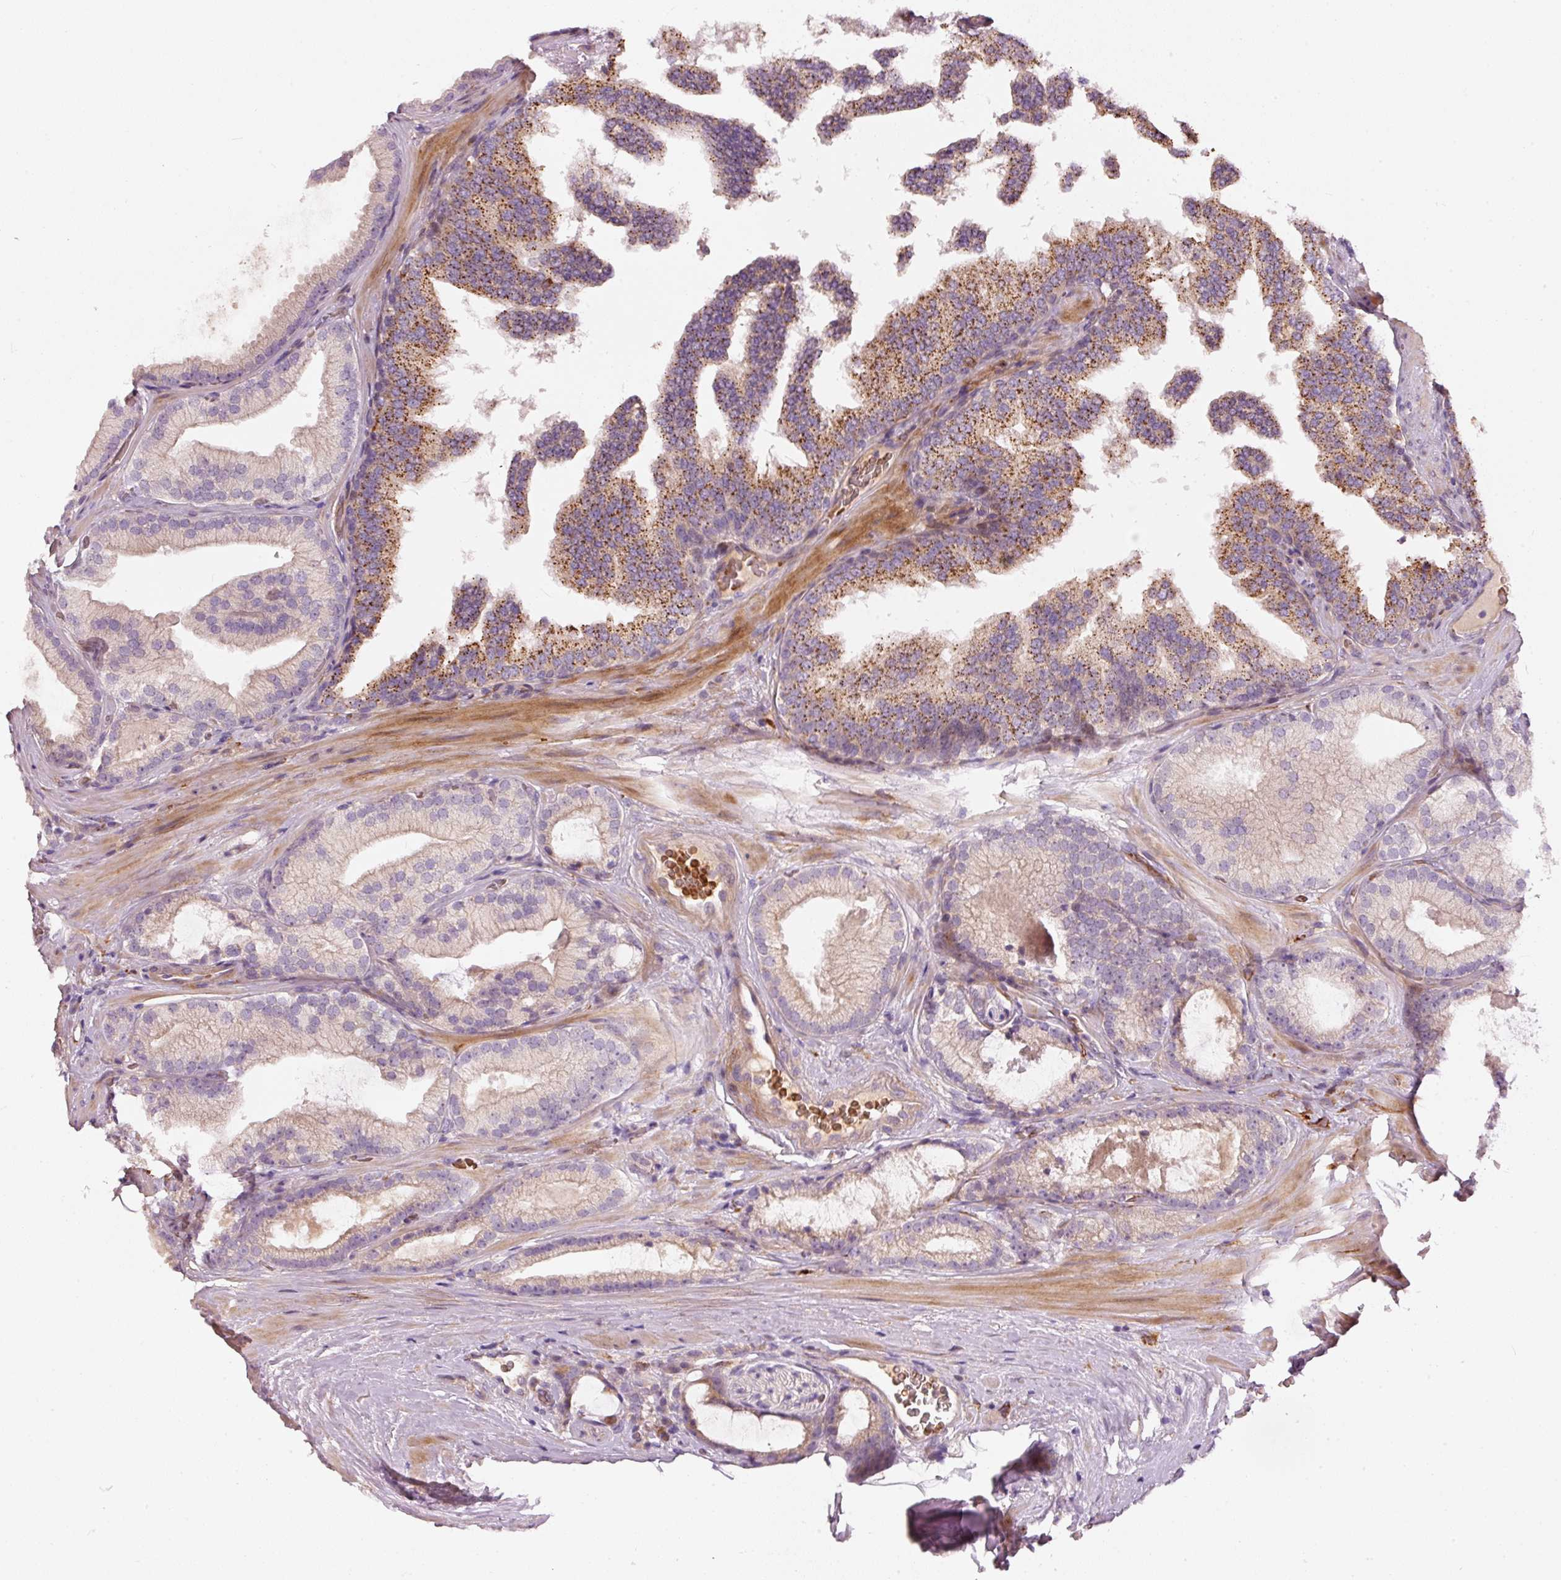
{"staining": {"intensity": "negative", "quantity": "none", "location": "none"}, "tissue": "prostate cancer", "cell_type": "Tumor cells", "image_type": "cancer", "snomed": [{"axis": "morphology", "description": "Adenocarcinoma, High grade"}, {"axis": "topography", "description": "Prostate"}], "caption": "Immunohistochemical staining of human prostate cancer displays no significant expression in tumor cells.", "gene": "KLHL21", "patient": {"sex": "male", "age": 68}}